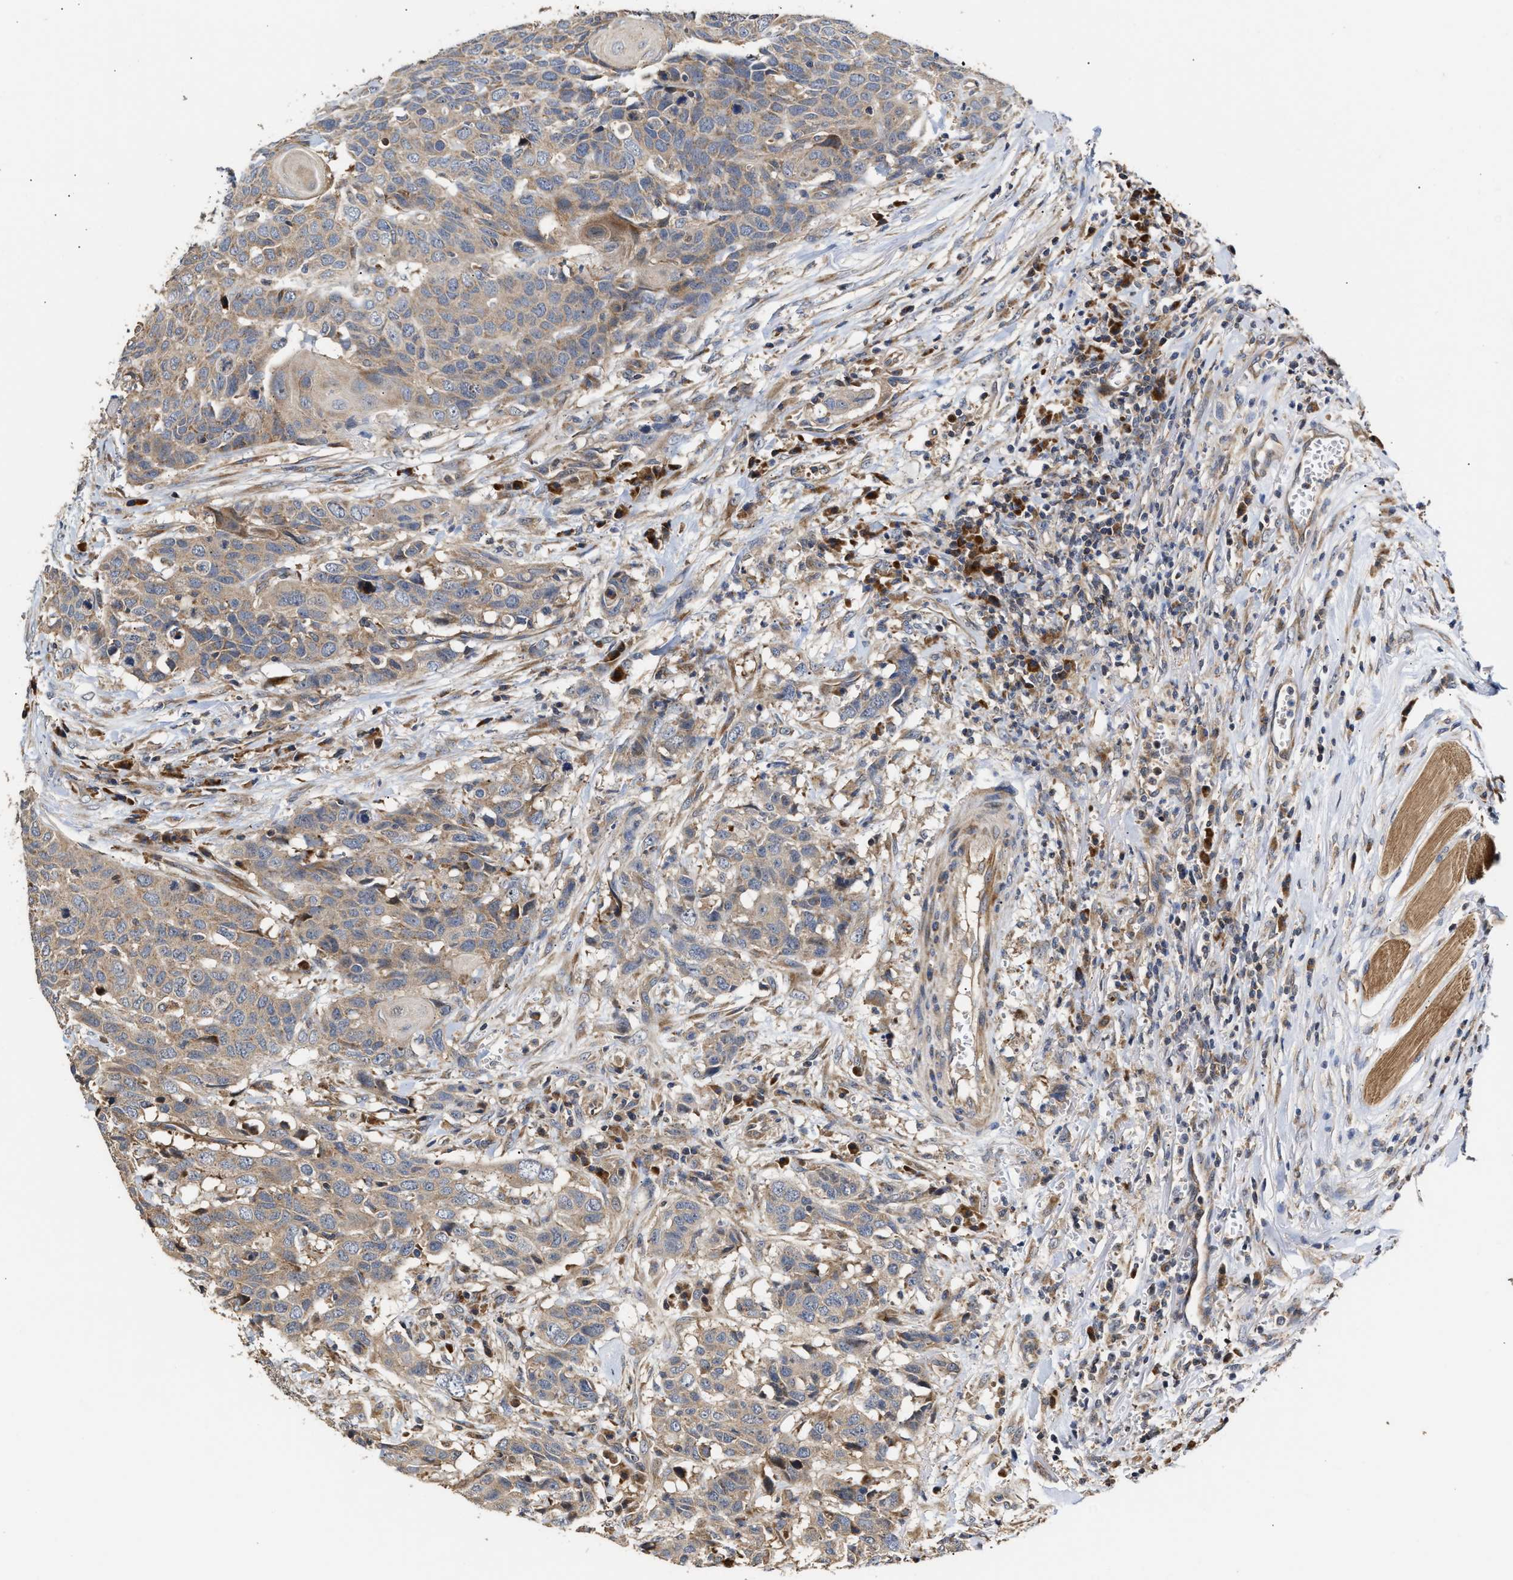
{"staining": {"intensity": "weak", "quantity": ">75%", "location": "cytoplasmic/membranous"}, "tissue": "head and neck cancer", "cell_type": "Tumor cells", "image_type": "cancer", "snomed": [{"axis": "morphology", "description": "Squamous cell carcinoma, NOS"}, {"axis": "topography", "description": "Head-Neck"}], "caption": "High-magnification brightfield microscopy of head and neck squamous cell carcinoma stained with DAB (brown) and counterstained with hematoxylin (blue). tumor cells exhibit weak cytoplasmic/membranous positivity is appreciated in about>75% of cells.", "gene": "CLIP2", "patient": {"sex": "male", "age": 66}}